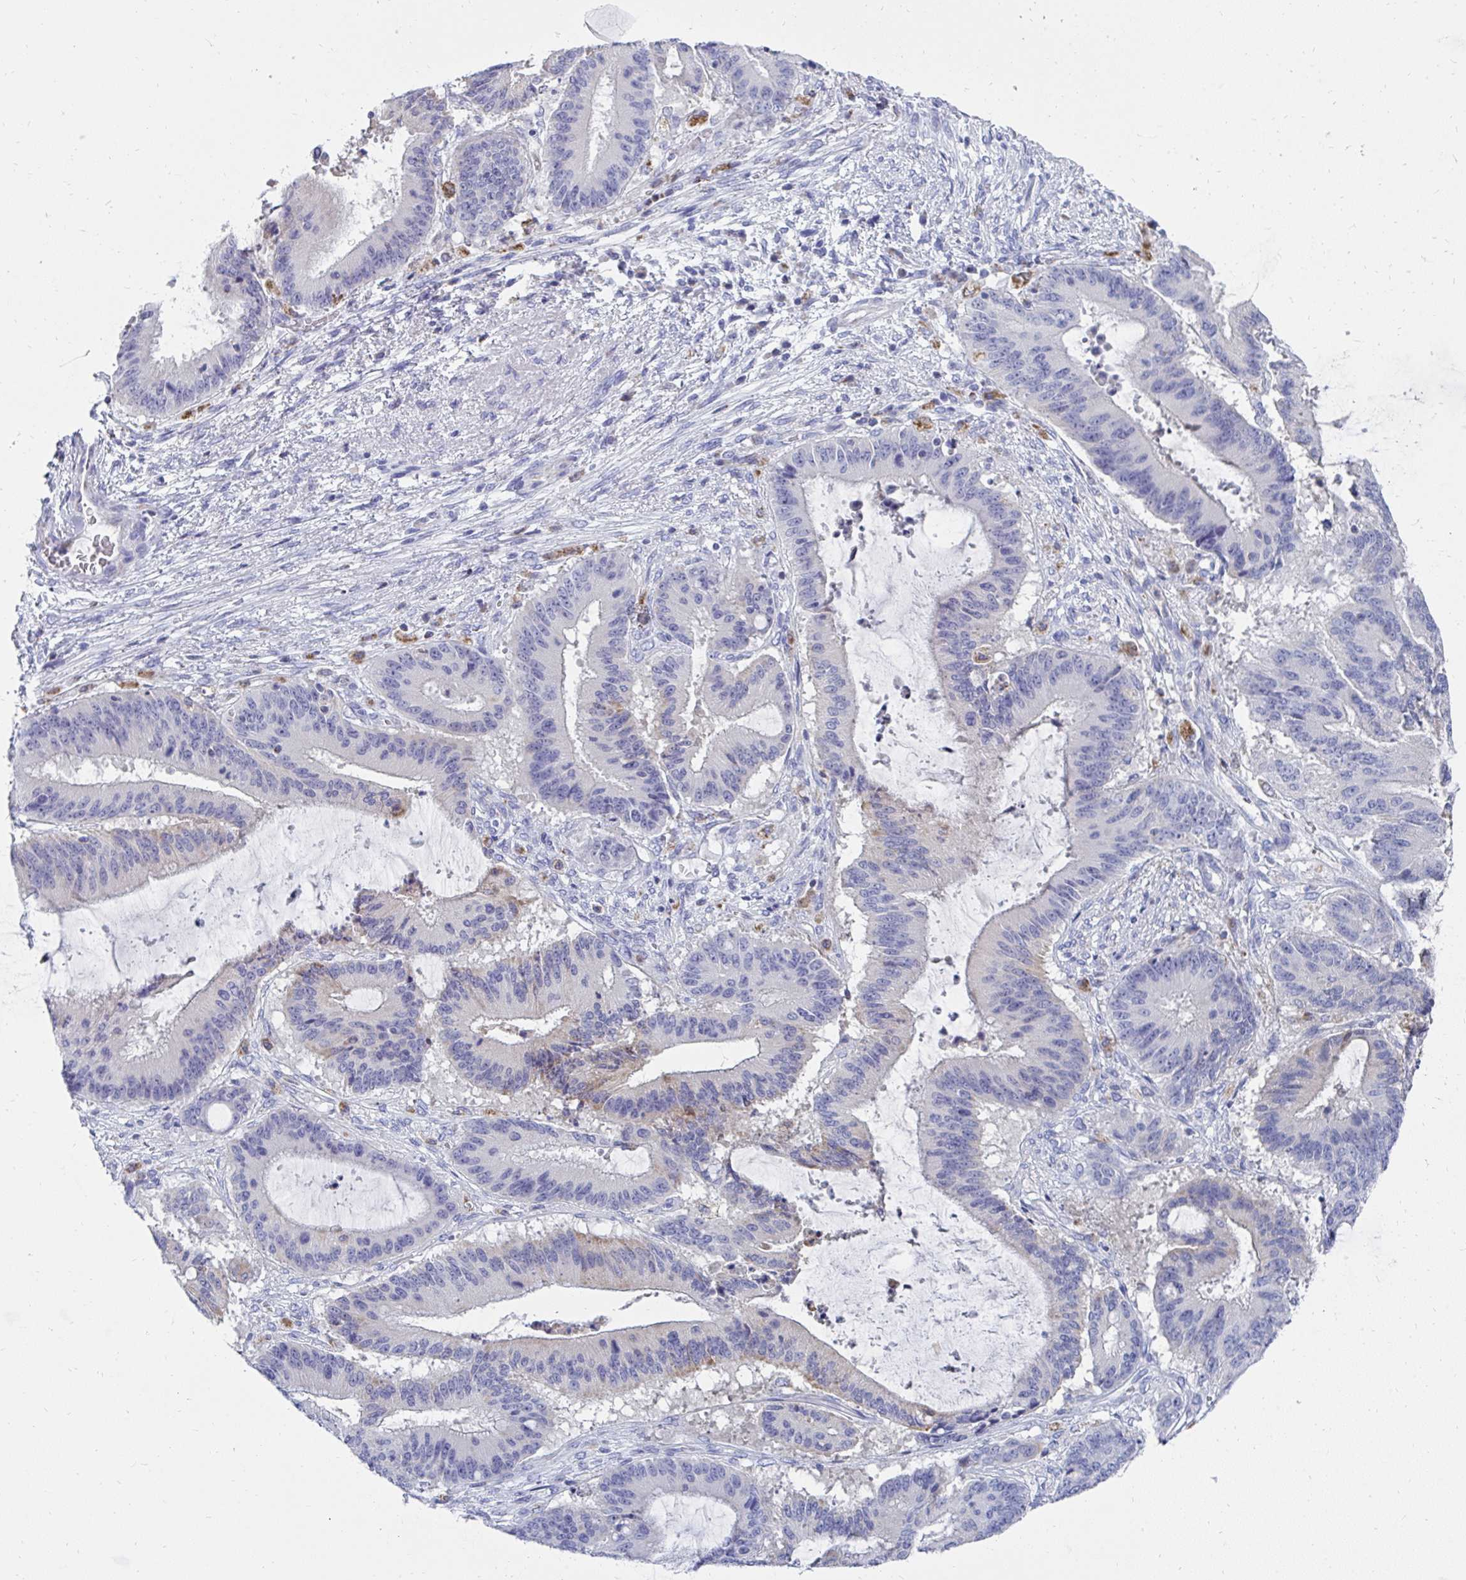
{"staining": {"intensity": "weak", "quantity": "<25%", "location": "cytoplasmic/membranous"}, "tissue": "liver cancer", "cell_type": "Tumor cells", "image_type": "cancer", "snomed": [{"axis": "morphology", "description": "Normal tissue, NOS"}, {"axis": "morphology", "description": "Cholangiocarcinoma"}, {"axis": "topography", "description": "Liver"}, {"axis": "topography", "description": "Peripheral nerve tissue"}], "caption": "High power microscopy micrograph of an IHC histopathology image of liver cancer (cholangiocarcinoma), revealing no significant positivity in tumor cells.", "gene": "MGAM2", "patient": {"sex": "female", "age": 73}}